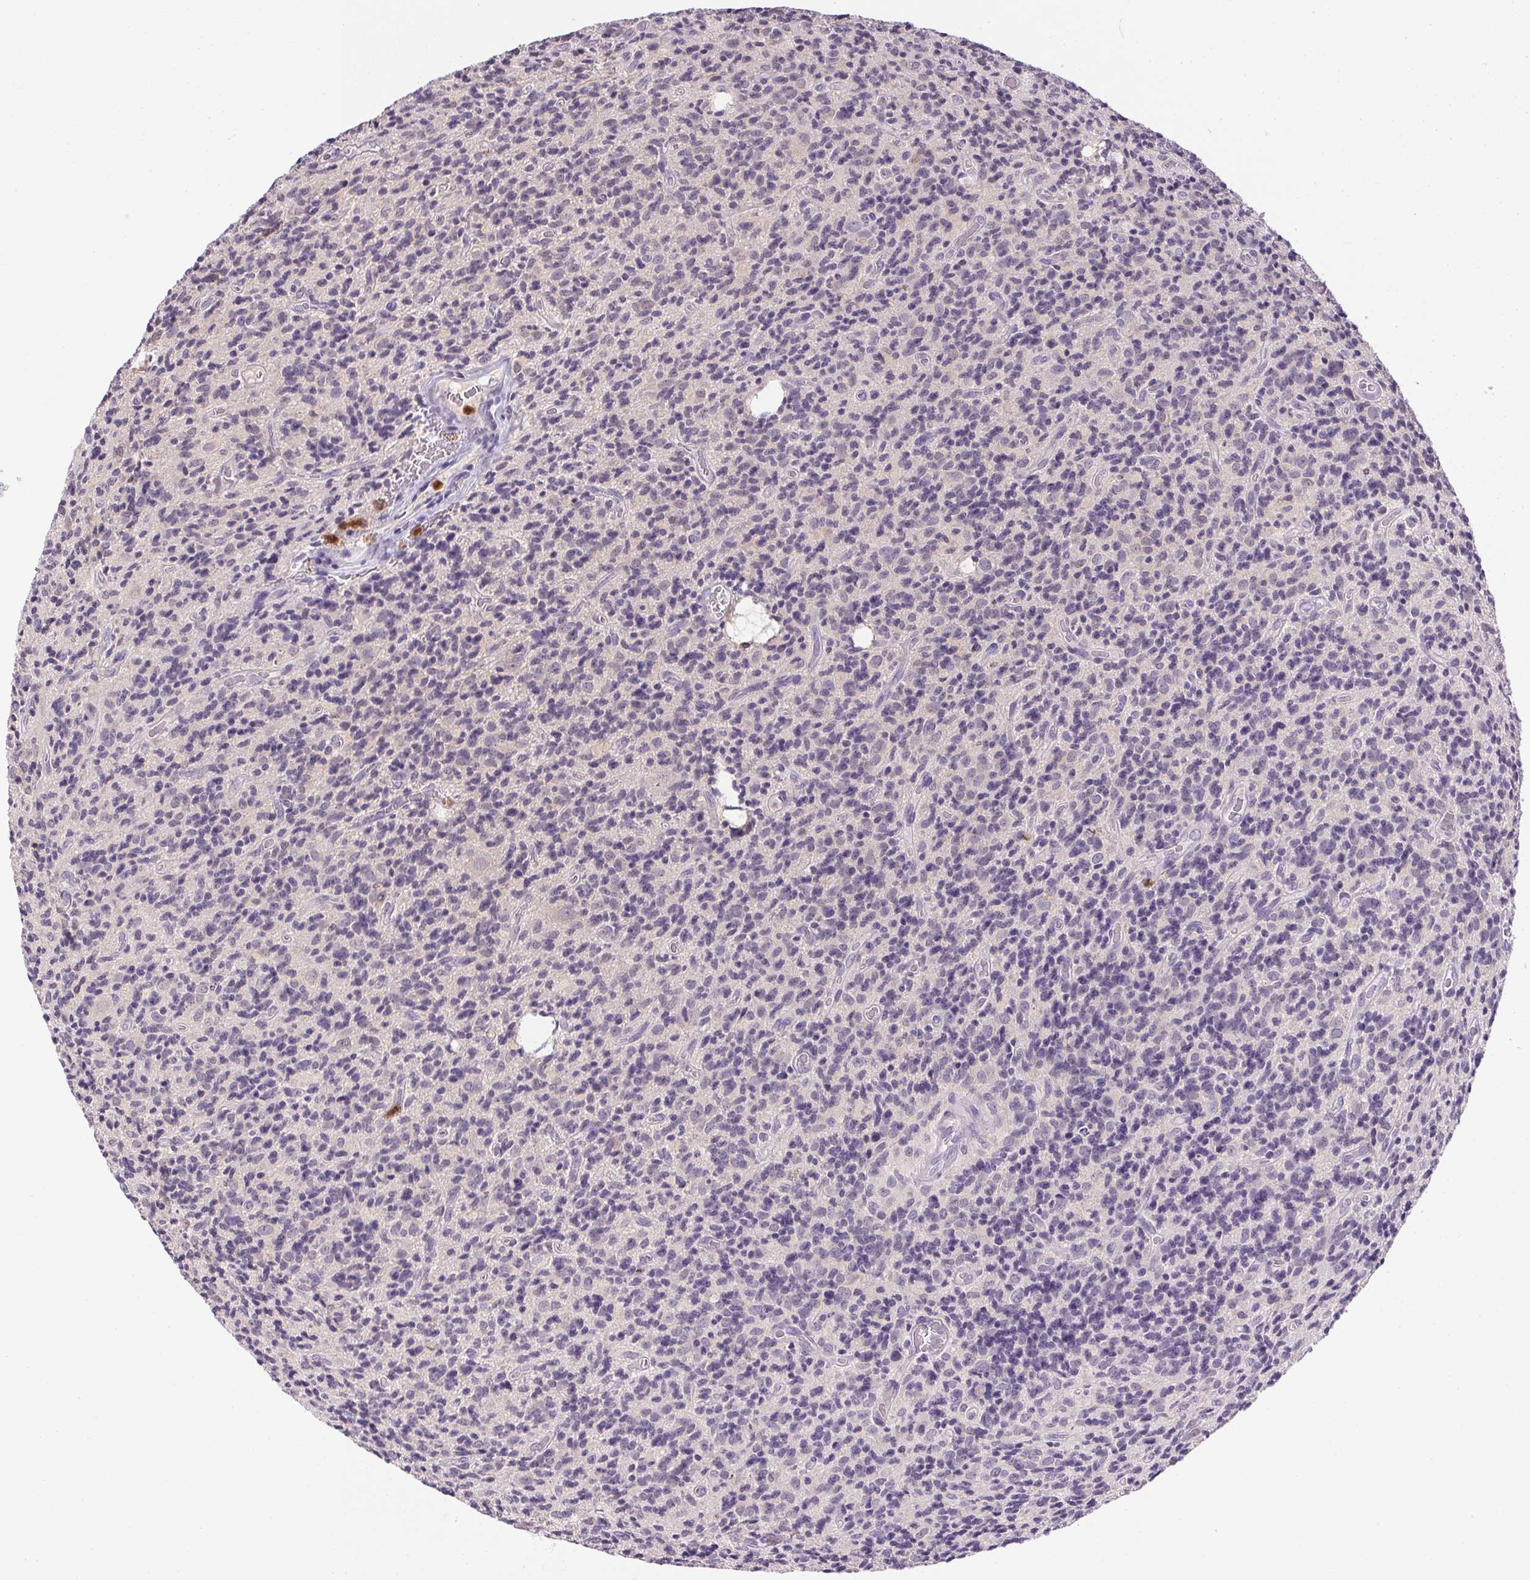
{"staining": {"intensity": "negative", "quantity": "none", "location": "none"}, "tissue": "glioma", "cell_type": "Tumor cells", "image_type": "cancer", "snomed": [{"axis": "morphology", "description": "Glioma, malignant, High grade"}, {"axis": "topography", "description": "Brain"}], "caption": "Micrograph shows no protein staining in tumor cells of glioma tissue.", "gene": "DNAJC5G", "patient": {"sex": "male", "age": 76}}